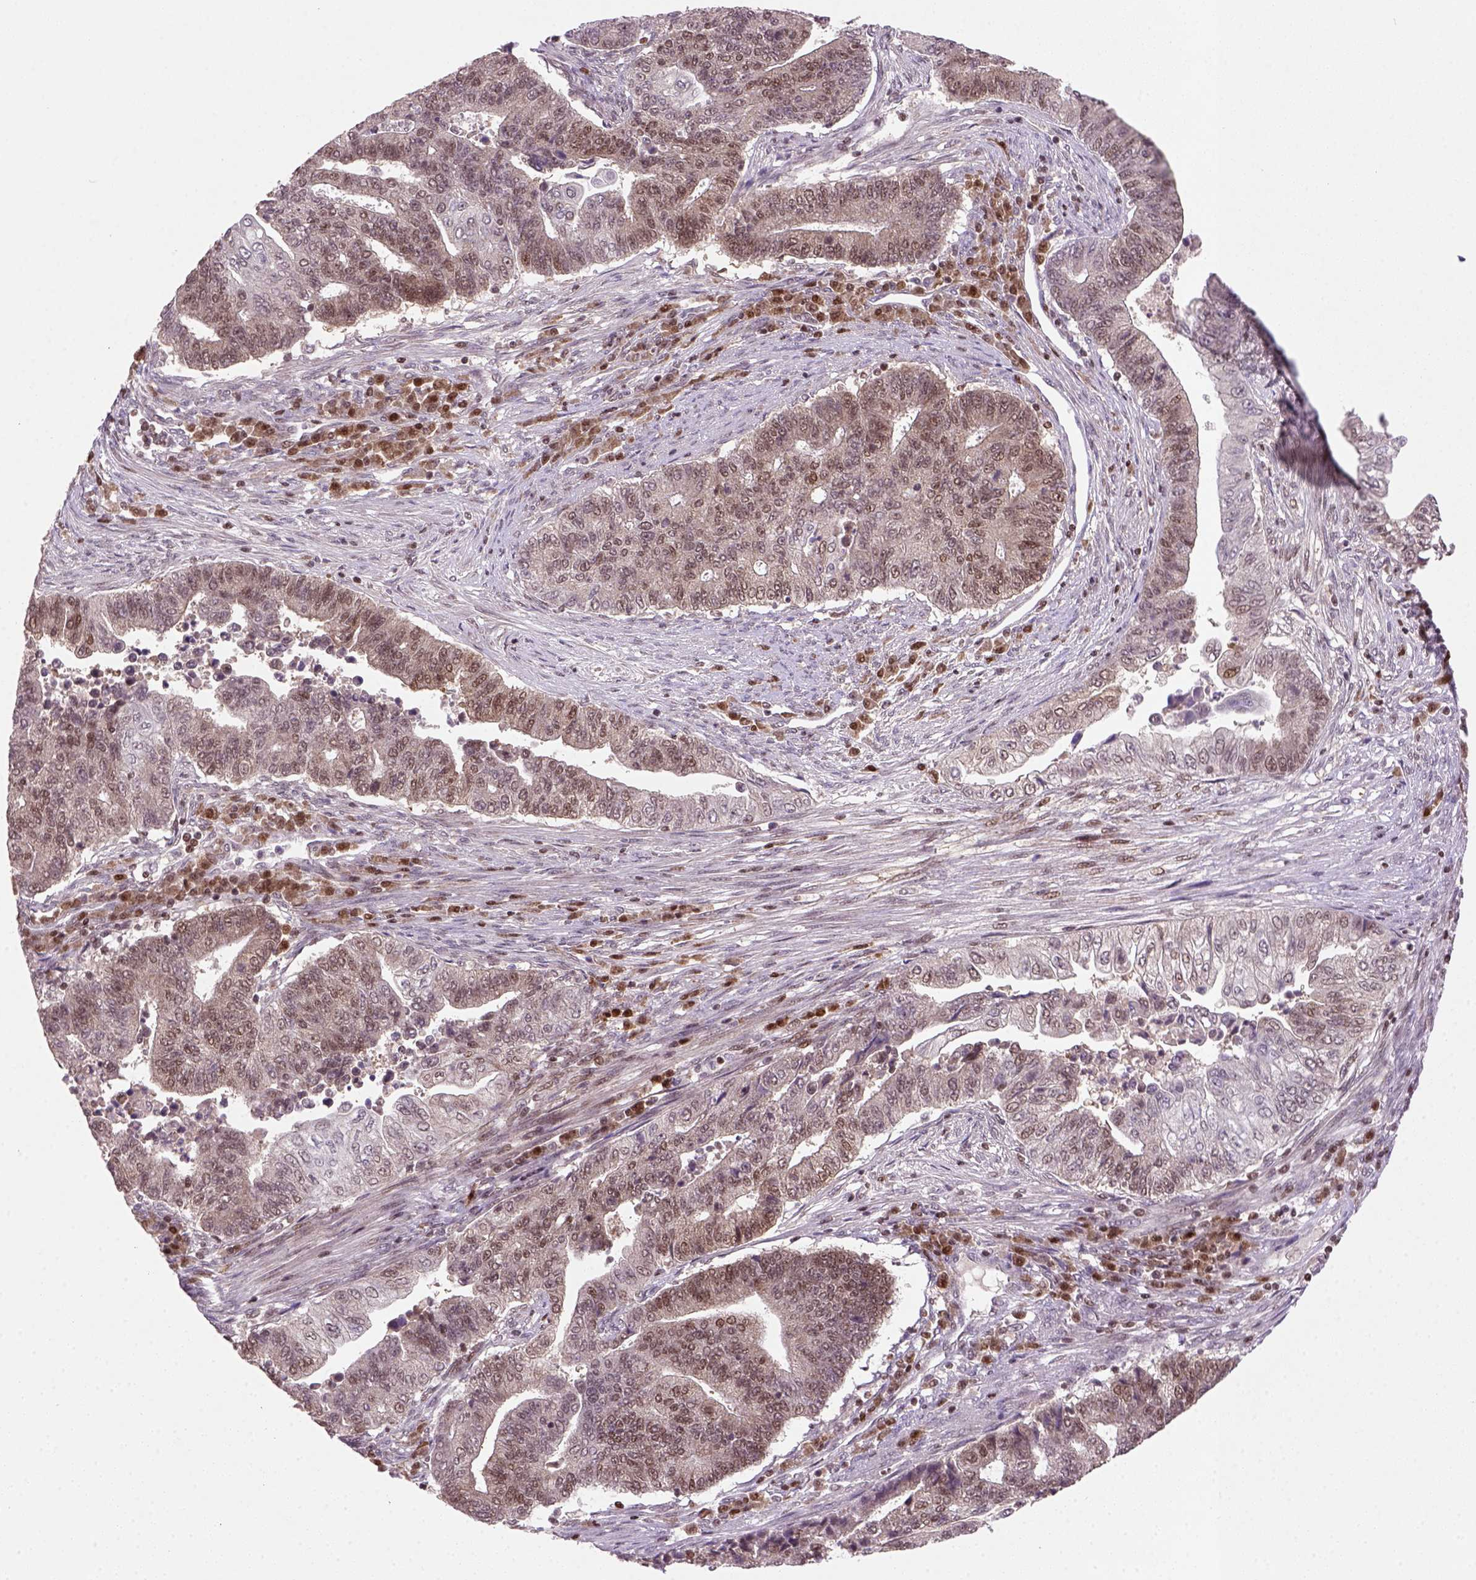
{"staining": {"intensity": "weak", "quantity": ">75%", "location": "nuclear"}, "tissue": "endometrial cancer", "cell_type": "Tumor cells", "image_type": "cancer", "snomed": [{"axis": "morphology", "description": "Adenocarcinoma, NOS"}, {"axis": "topography", "description": "Uterus"}, {"axis": "topography", "description": "Endometrium"}], "caption": "Brown immunohistochemical staining in endometrial cancer (adenocarcinoma) demonstrates weak nuclear expression in approximately >75% of tumor cells.", "gene": "MGMT", "patient": {"sex": "female", "age": 54}}